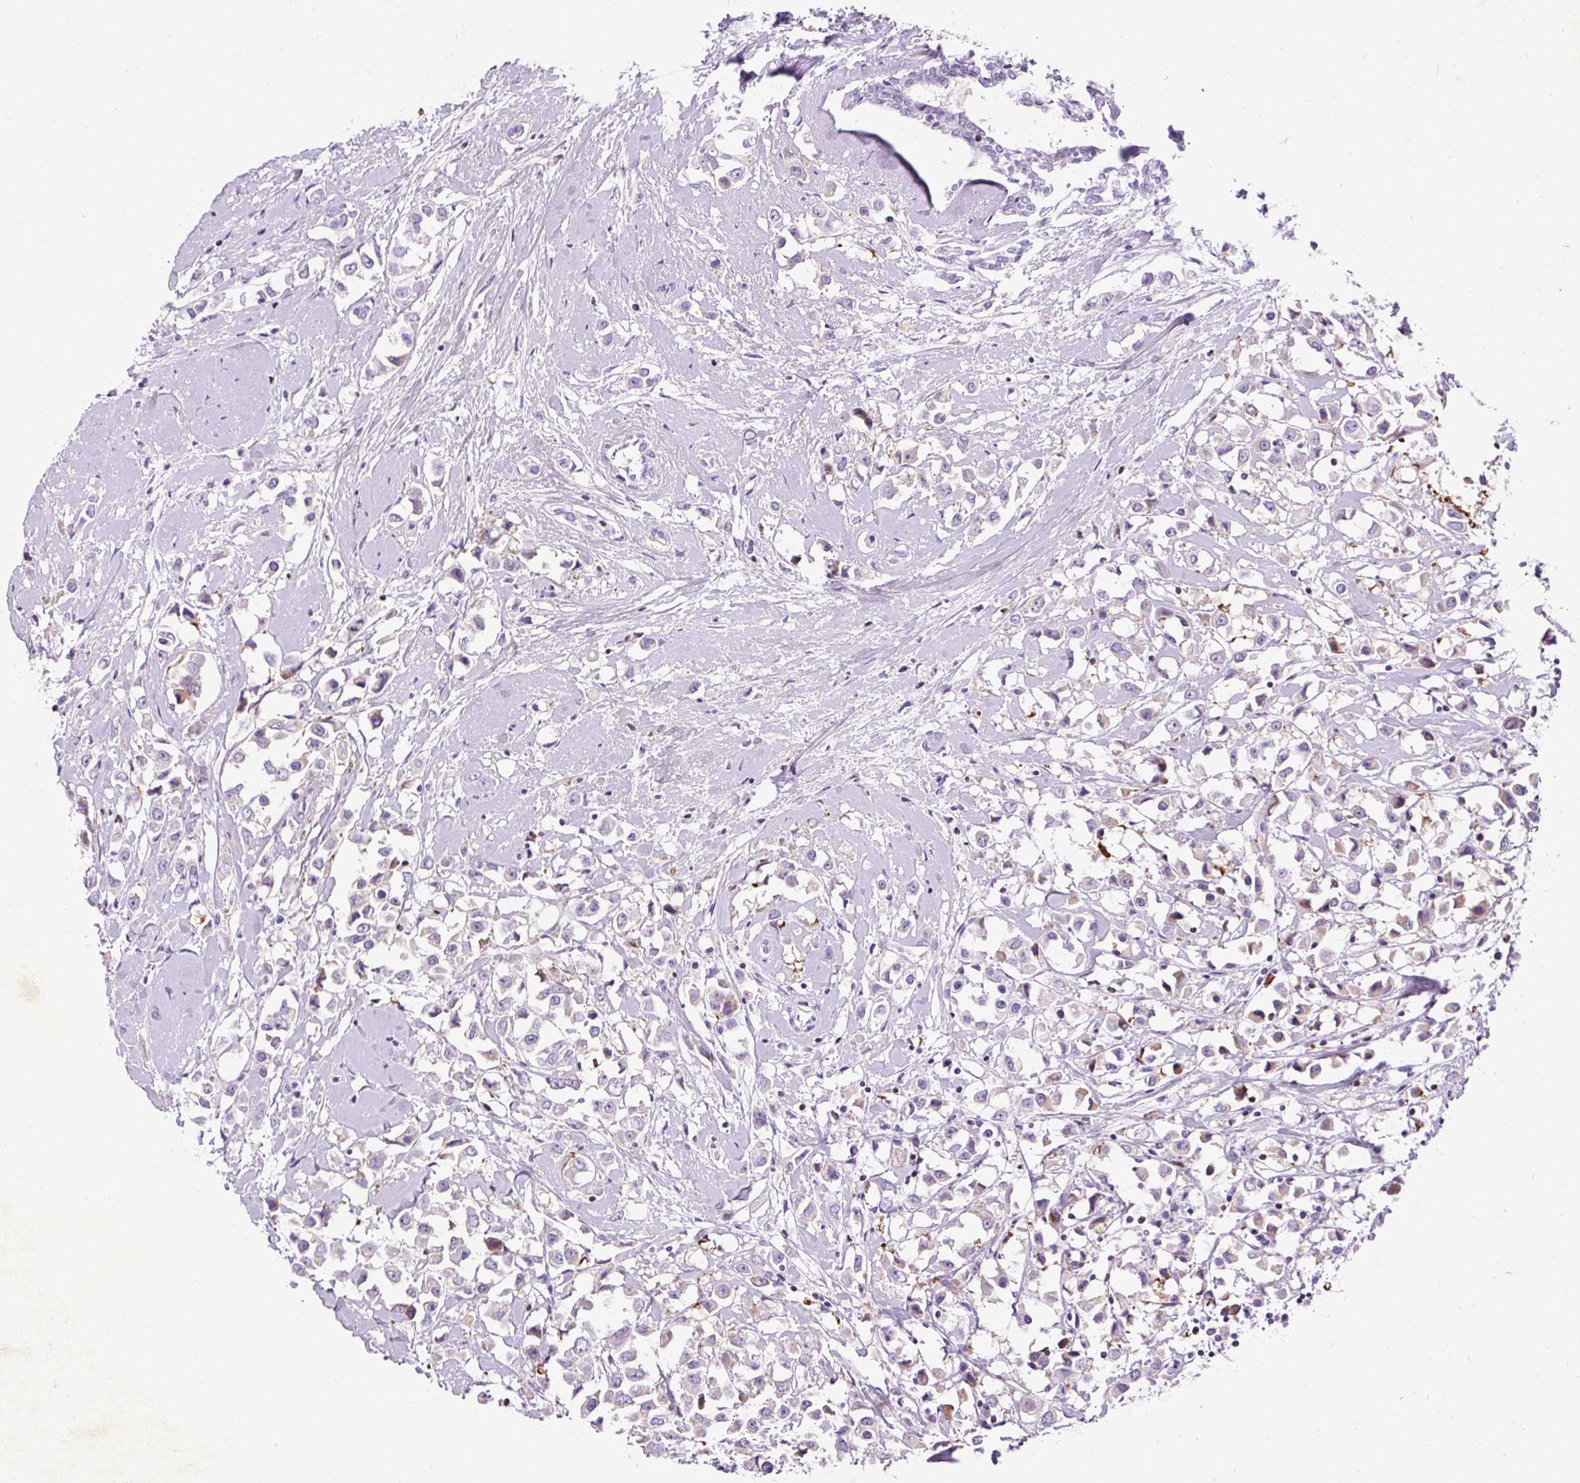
{"staining": {"intensity": "moderate", "quantity": "<25%", "location": "cytoplasmic/membranous"}, "tissue": "breast cancer", "cell_type": "Tumor cells", "image_type": "cancer", "snomed": [{"axis": "morphology", "description": "Duct carcinoma"}, {"axis": "topography", "description": "Breast"}], "caption": "Protein positivity by immunohistochemistry reveals moderate cytoplasmic/membranous staining in about <25% of tumor cells in breast cancer.", "gene": "SPC24", "patient": {"sex": "female", "age": 61}}